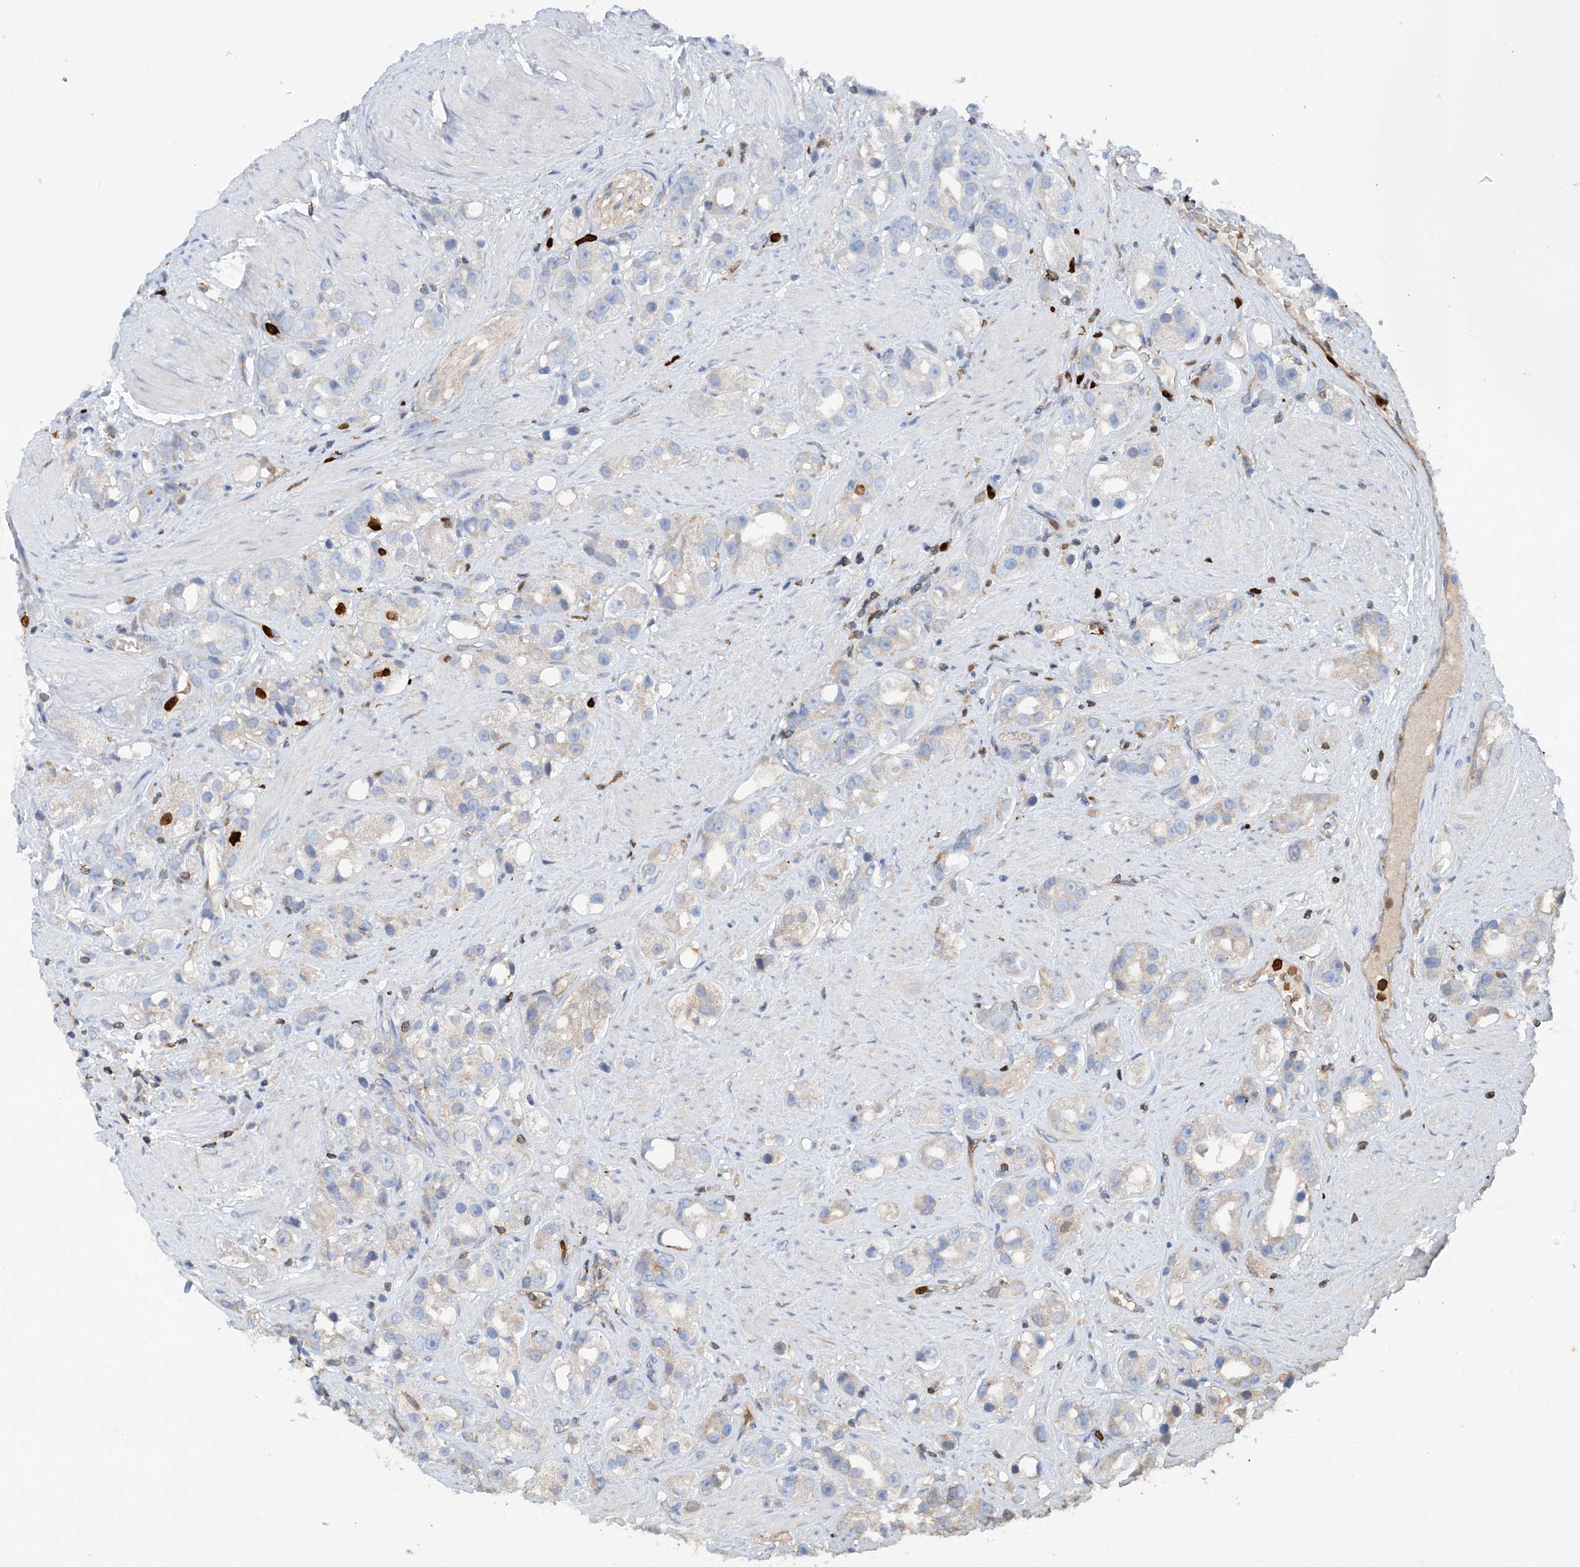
{"staining": {"intensity": "negative", "quantity": "none", "location": "none"}, "tissue": "prostate cancer", "cell_type": "Tumor cells", "image_type": "cancer", "snomed": [{"axis": "morphology", "description": "Adenocarcinoma, NOS"}, {"axis": "topography", "description": "Prostate"}], "caption": "This is an immunohistochemistry (IHC) micrograph of human prostate cancer (adenocarcinoma). There is no positivity in tumor cells.", "gene": "PHACTR2", "patient": {"sex": "male", "age": 79}}